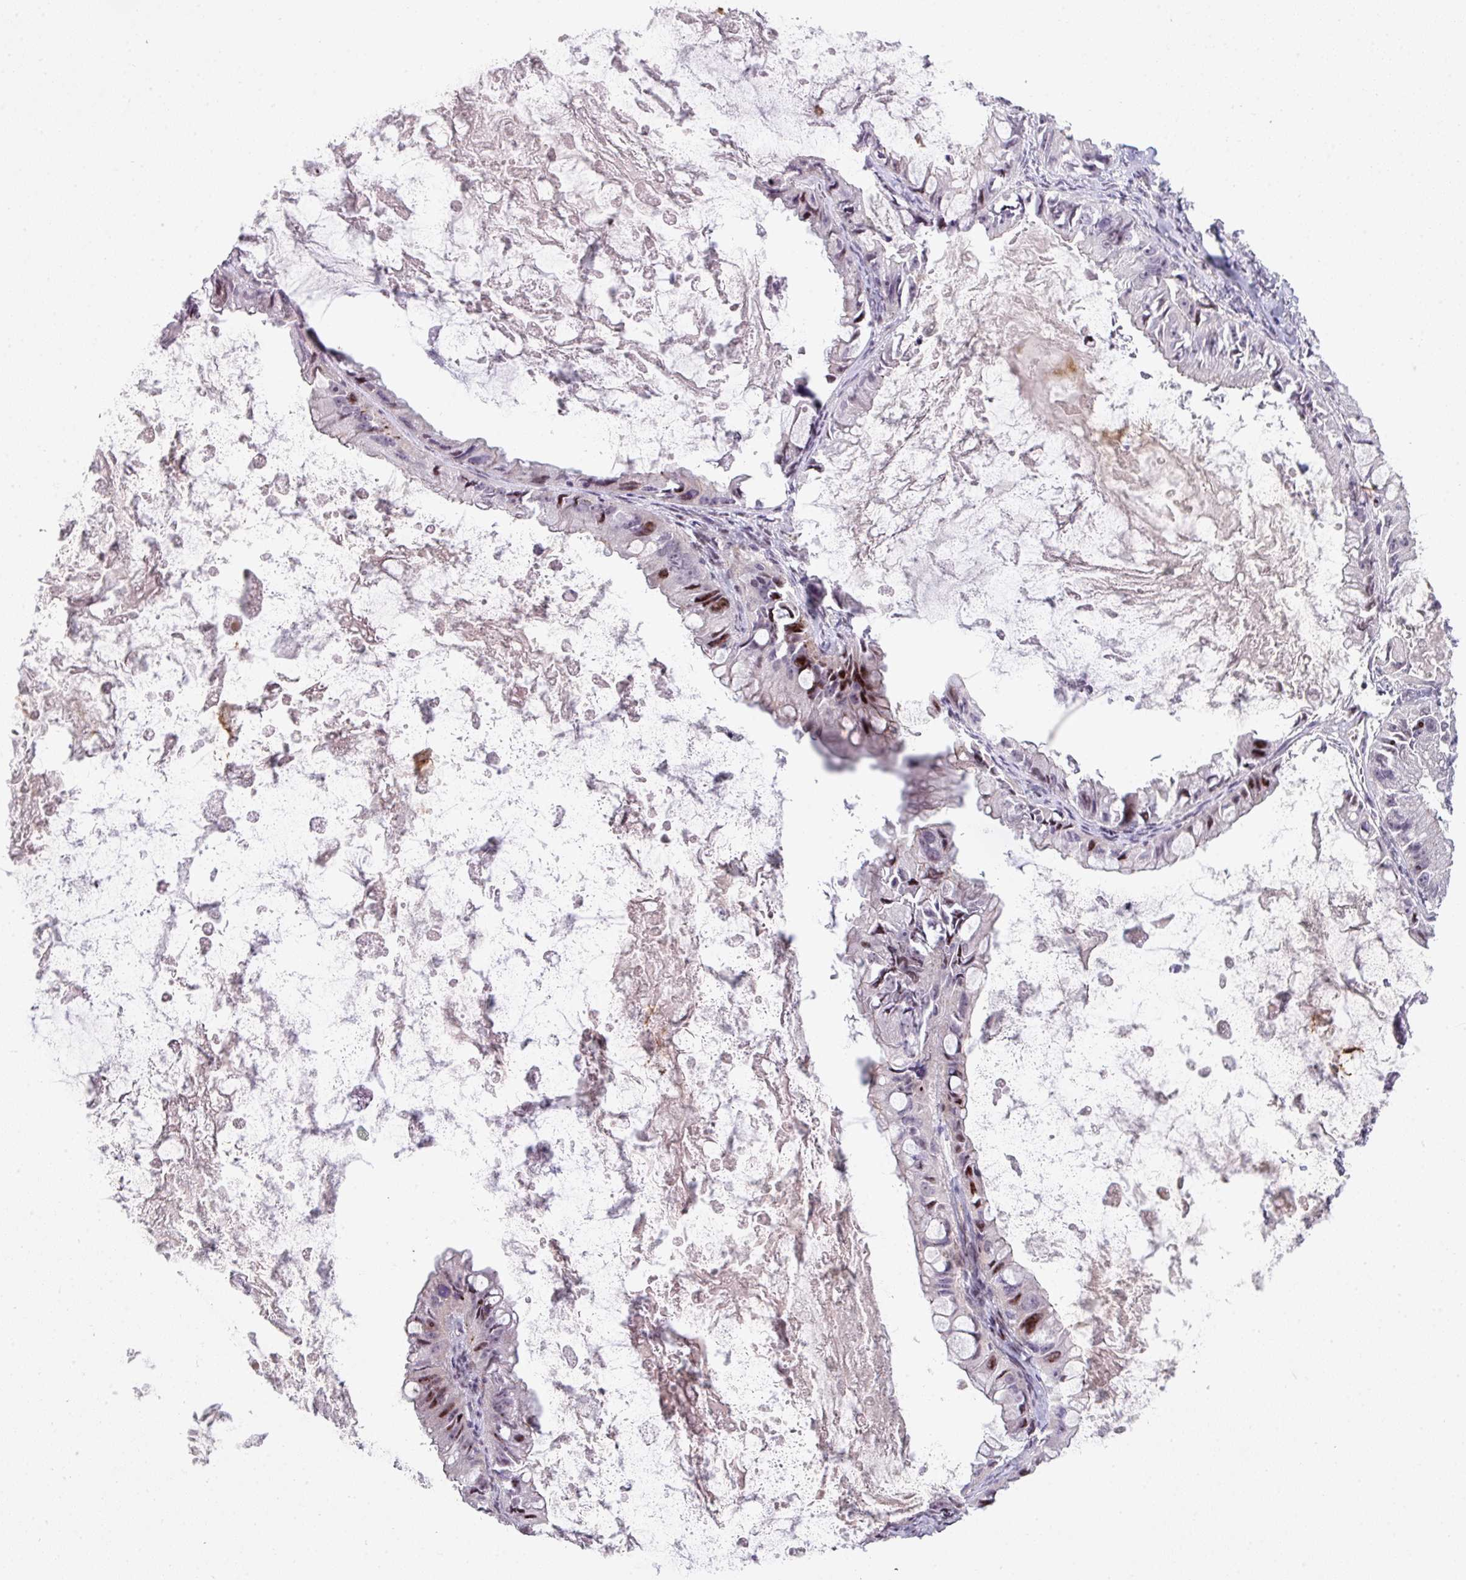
{"staining": {"intensity": "strong", "quantity": "<25%", "location": "nuclear"}, "tissue": "ovarian cancer", "cell_type": "Tumor cells", "image_type": "cancer", "snomed": [{"axis": "morphology", "description": "Cystadenocarcinoma, mucinous, NOS"}, {"axis": "topography", "description": "Ovary"}], "caption": "Protein analysis of ovarian cancer tissue reveals strong nuclear staining in approximately <25% of tumor cells.", "gene": "ZNF688", "patient": {"sex": "female", "age": 61}}